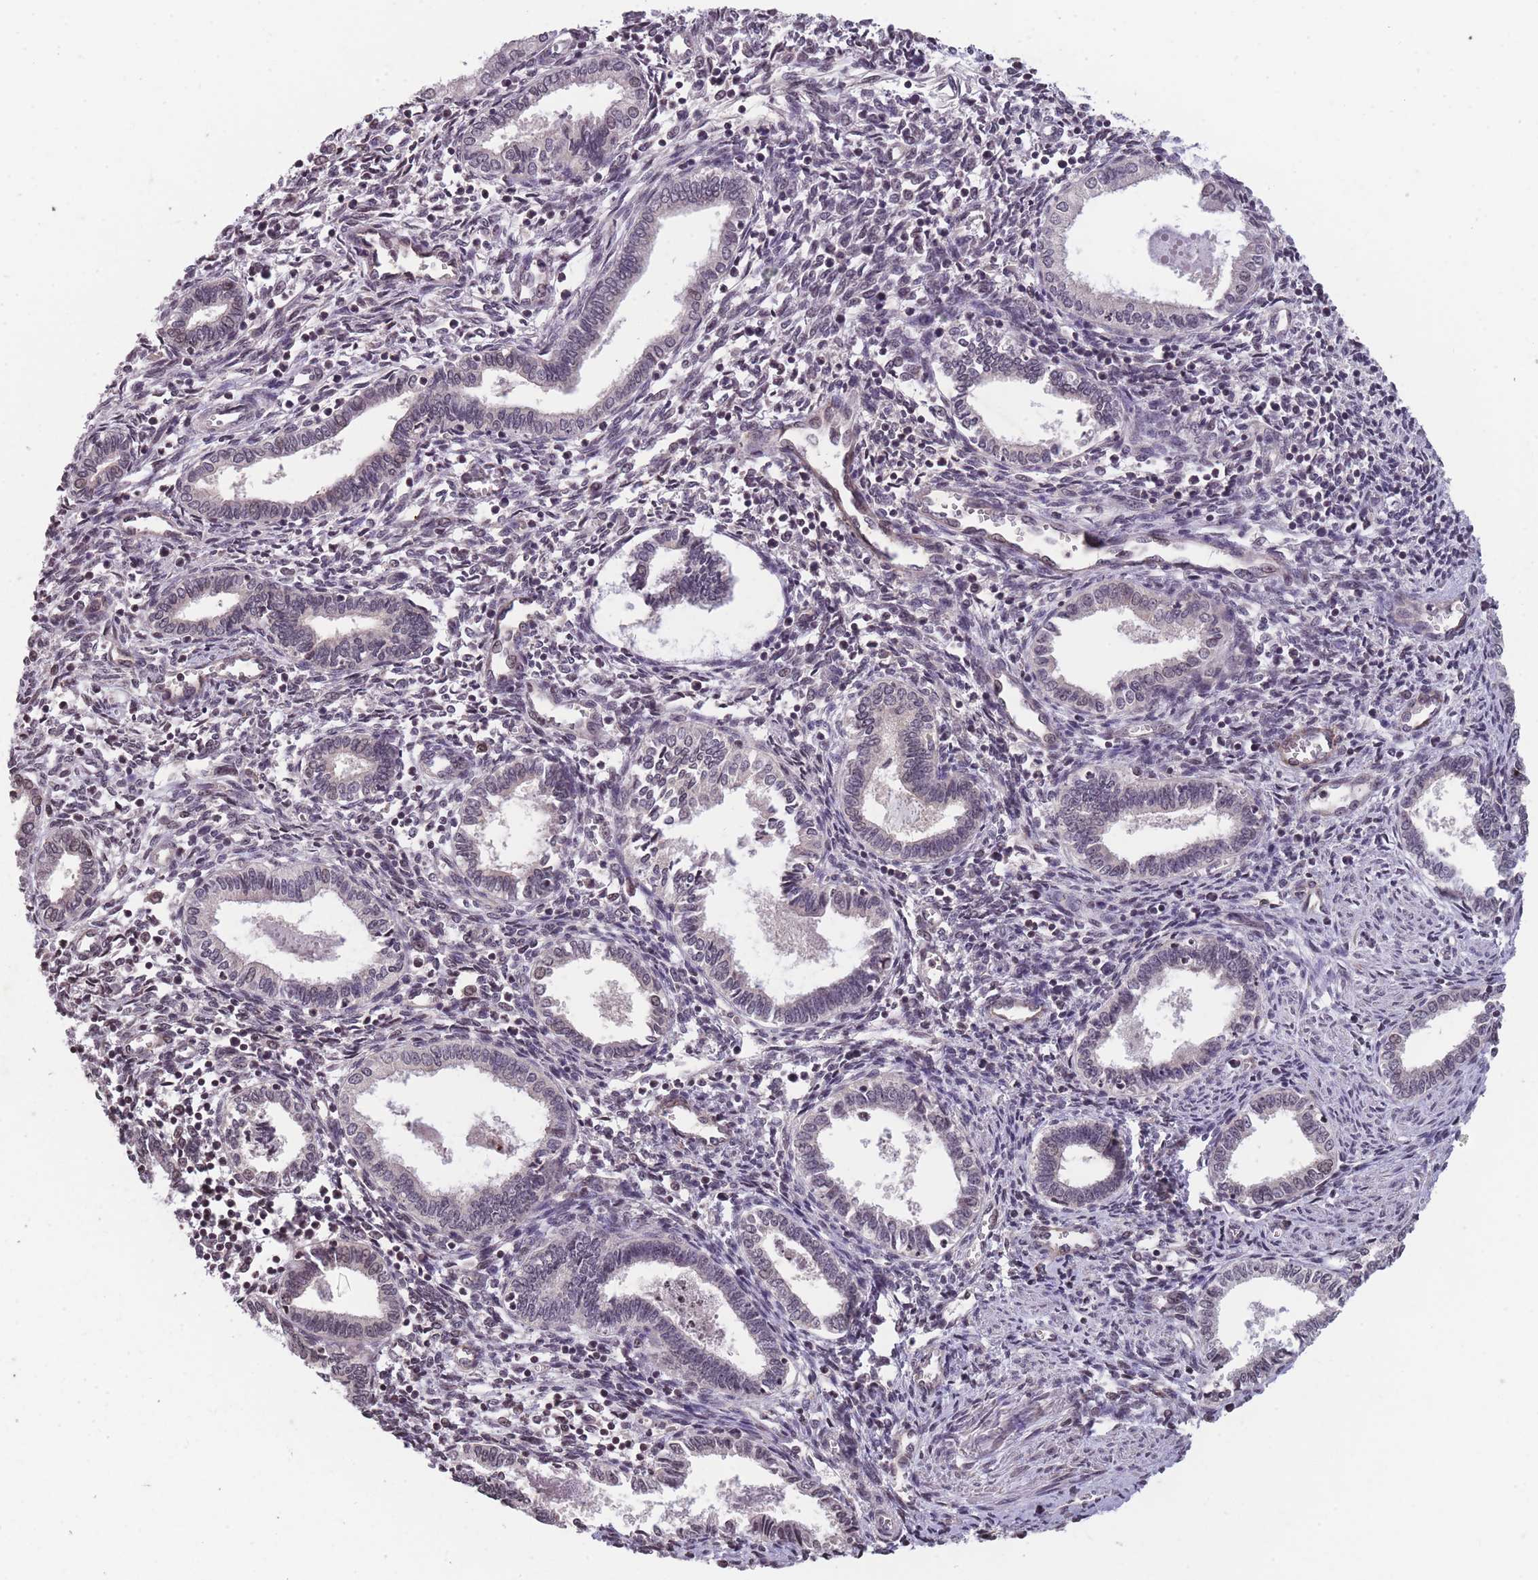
{"staining": {"intensity": "negative", "quantity": "none", "location": "none"}, "tissue": "endometrium", "cell_type": "Cells in endometrial stroma", "image_type": "normal", "snomed": [{"axis": "morphology", "description": "Normal tissue, NOS"}, {"axis": "topography", "description": "Endometrium"}], "caption": "High power microscopy histopathology image of an IHC histopathology image of benign endometrium, revealing no significant expression in cells in endometrial stroma.", "gene": "GGT5", "patient": {"sex": "female", "age": 37}}